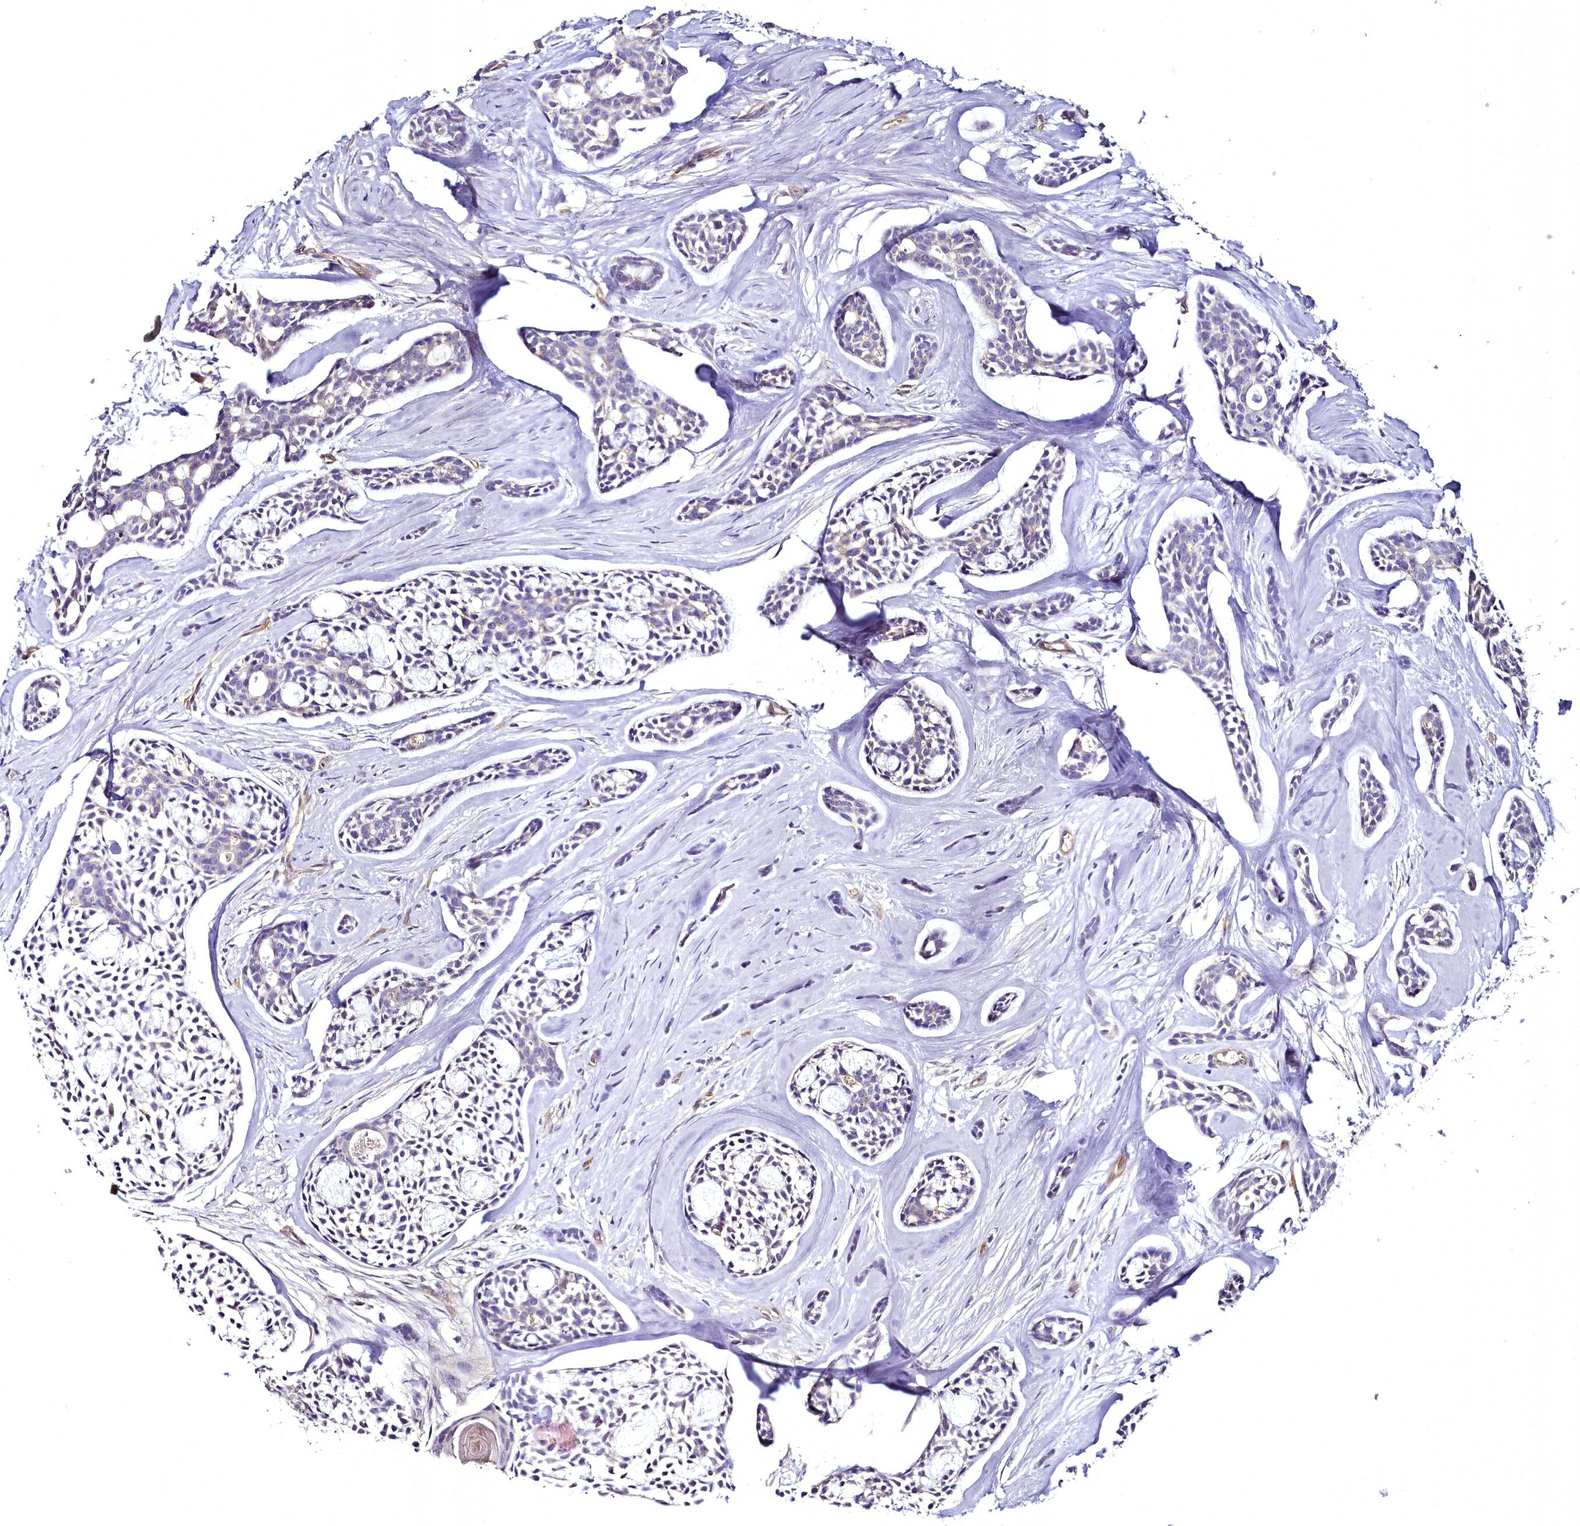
{"staining": {"intensity": "negative", "quantity": "none", "location": "none"}, "tissue": "head and neck cancer", "cell_type": "Tumor cells", "image_type": "cancer", "snomed": [{"axis": "morphology", "description": "Adenocarcinoma, NOS"}, {"axis": "topography", "description": "Subcutis"}, {"axis": "topography", "description": "Head-Neck"}], "caption": "IHC histopathology image of neoplastic tissue: head and neck cancer stained with DAB shows no significant protein expression in tumor cells.", "gene": "STXBP1", "patient": {"sex": "female", "age": 73}}